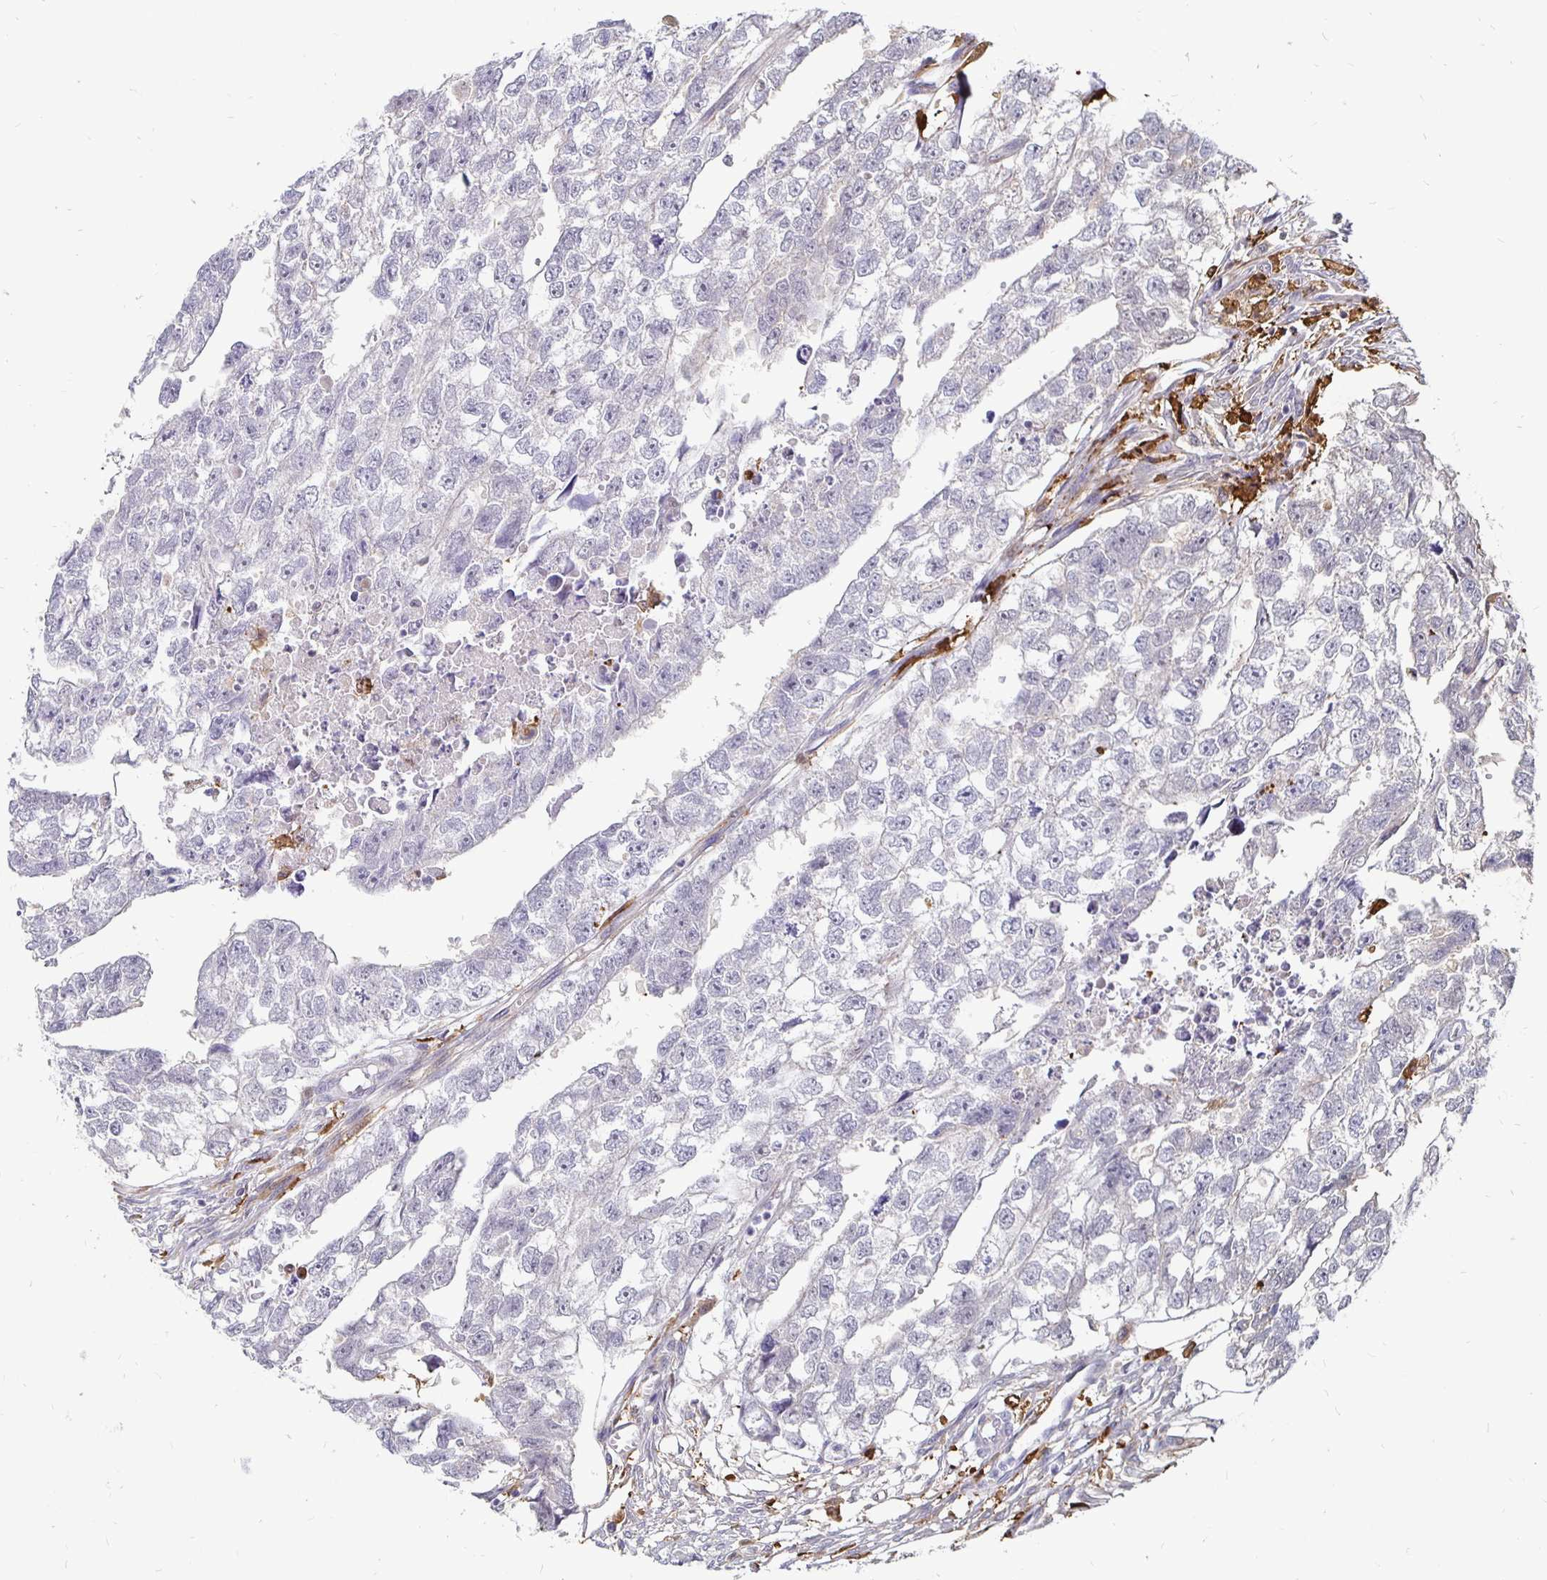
{"staining": {"intensity": "negative", "quantity": "none", "location": "none"}, "tissue": "testis cancer", "cell_type": "Tumor cells", "image_type": "cancer", "snomed": [{"axis": "morphology", "description": "Carcinoma, Embryonal, NOS"}, {"axis": "morphology", "description": "Teratoma, malignant, NOS"}, {"axis": "topography", "description": "Testis"}], "caption": "A micrograph of testis cancer stained for a protein exhibits no brown staining in tumor cells.", "gene": "CCDC85A", "patient": {"sex": "male", "age": 44}}